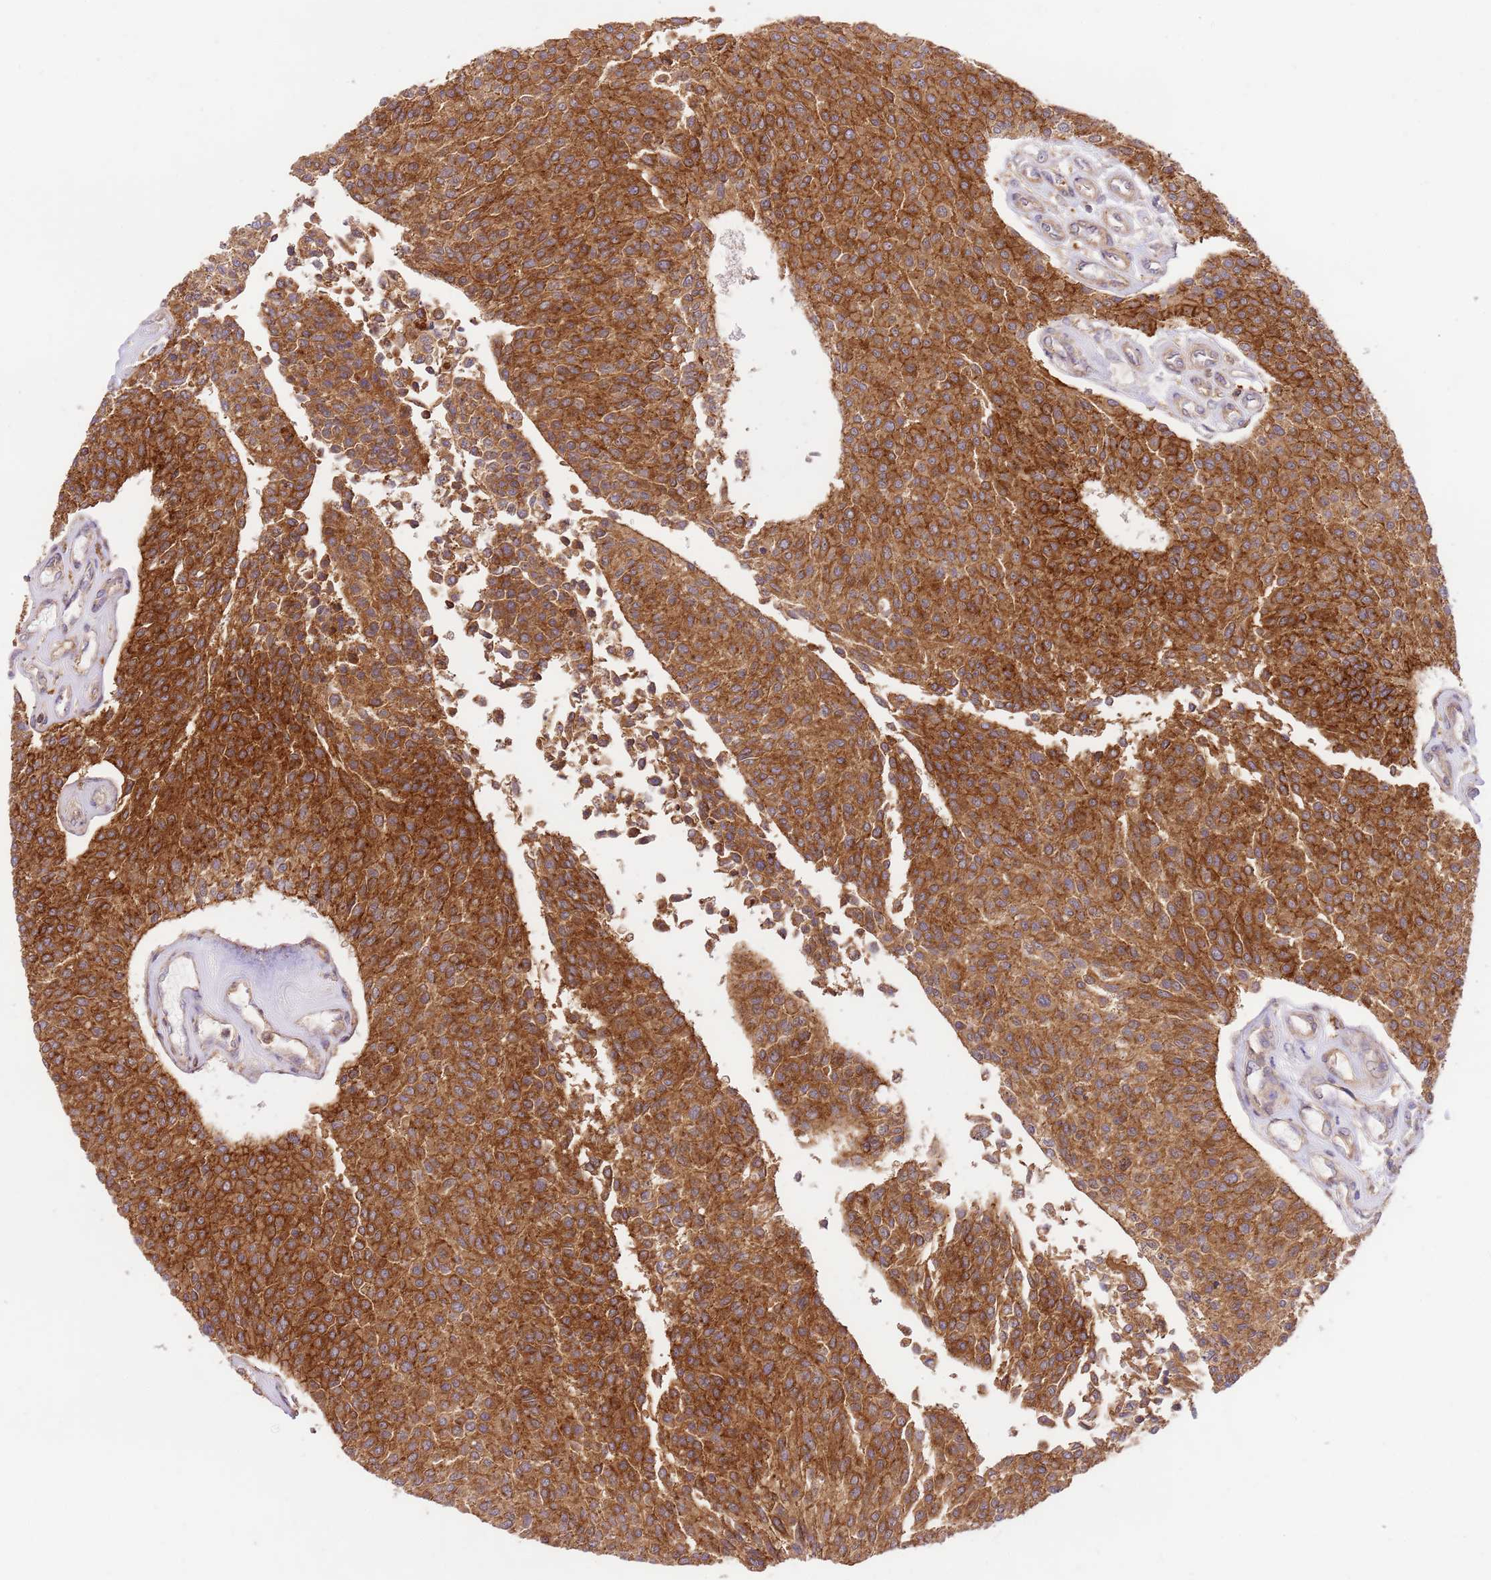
{"staining": {"intensity": "strong", "quantity": ">75%", "location": "cytoplasmic/membranous"}, "tissue": "urothelial cancer", "cell_type": "Tumor cells", "image_type": "cancer", "snomed": [{"axis": "morphology", "description": "Urothelial carcinoma, NOS"}, {"axis": "topography", "description": "Urinary bladder"}], "caption": "A brown stain highlights strong cytoplasmic/membranous expression of a protein in urothelial cancer tumor cells.", "gene": "GAREM1", "patient": {"sex": "male", "age": 55}}